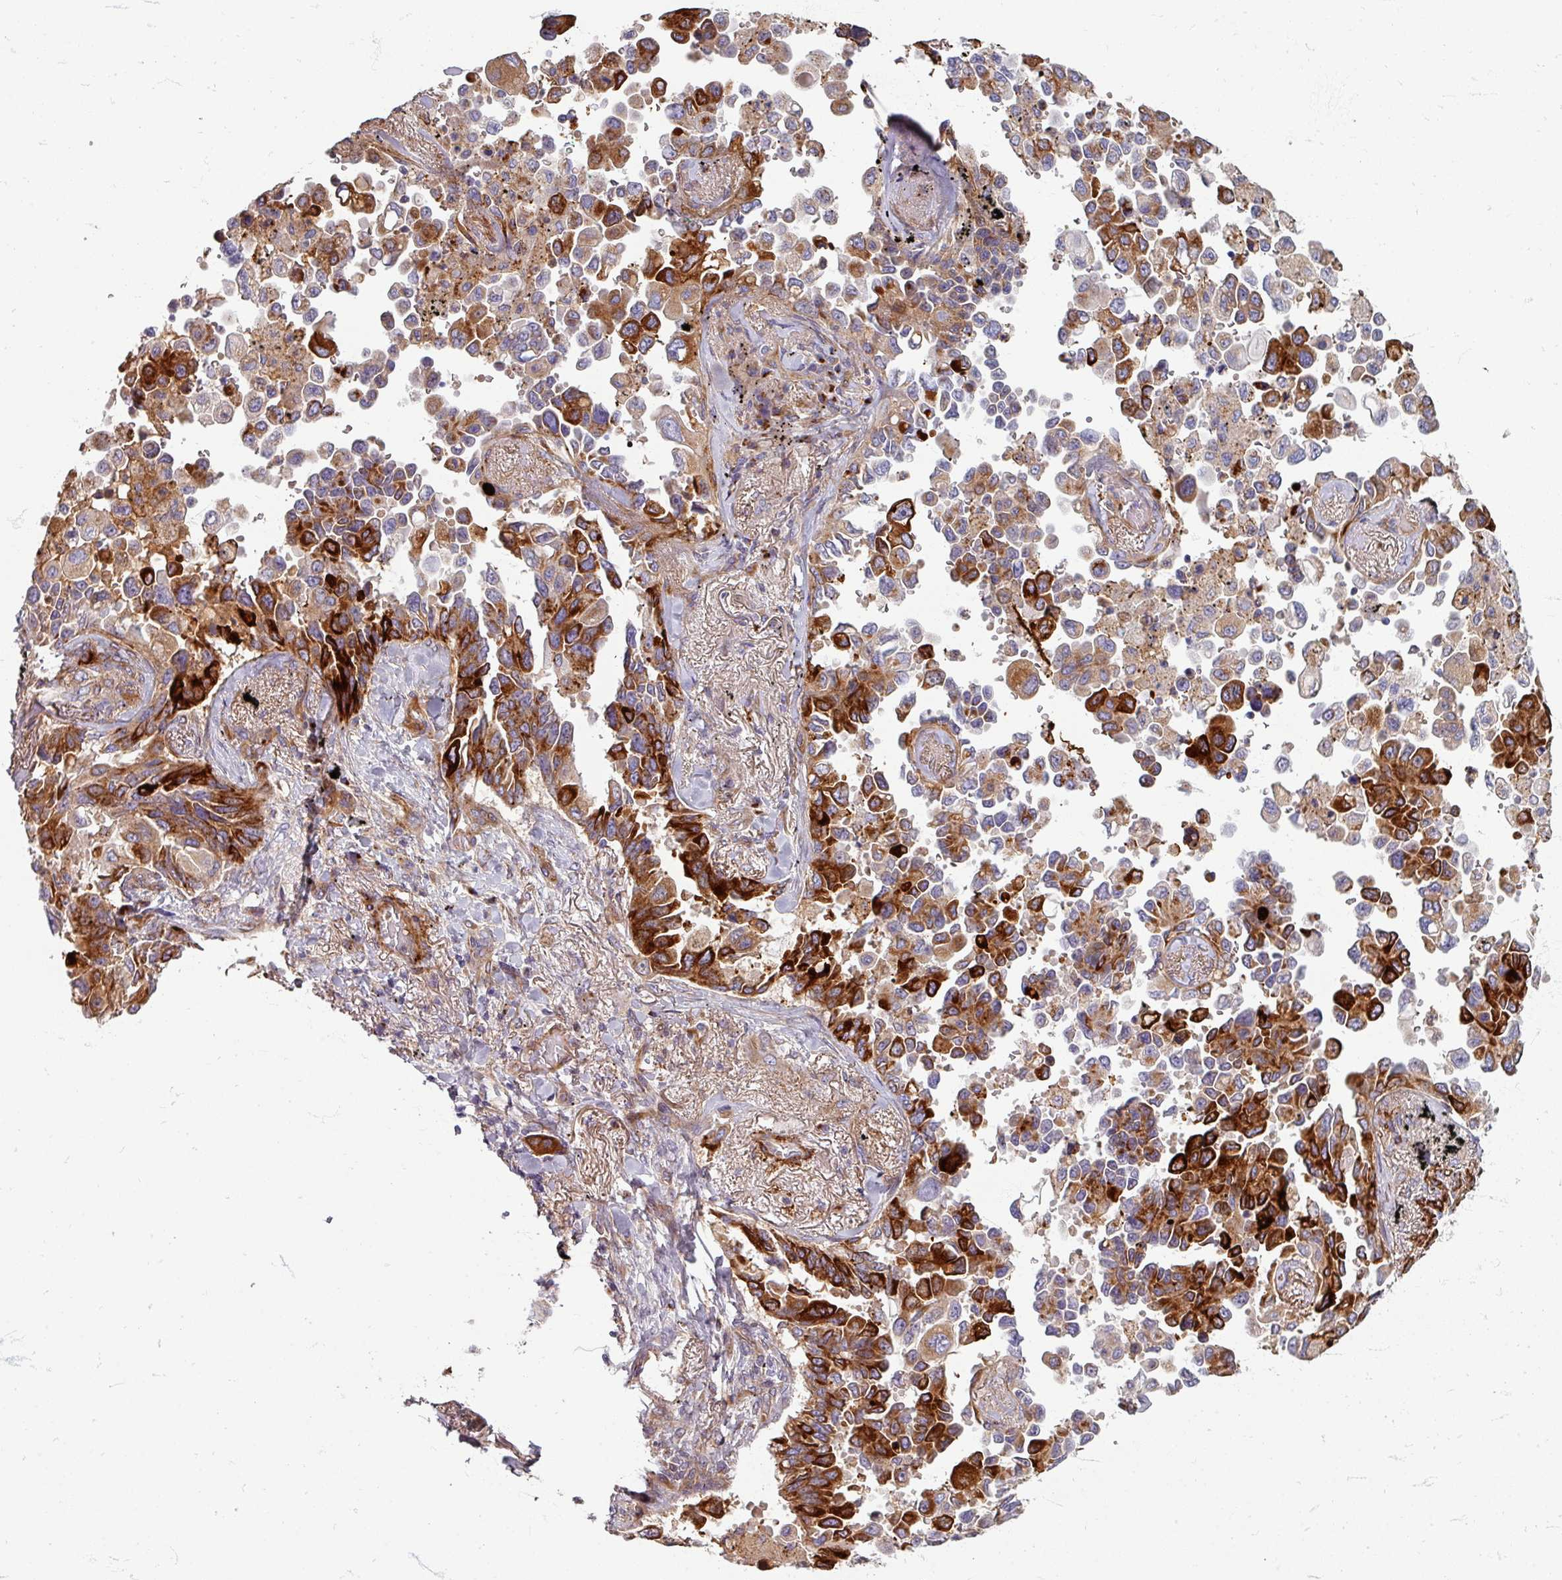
{"staining": {"intensity": "strong", "quantity": "25%-75%", "location": "cytoplasmic/membranous"}, "tissue": "lung cancer", "cell_type": "Tumor cells", "image_type": "cancer", "snomed": [{"axis": "morphology", "description": "Adenocarcinoma, NOS"}, {"axis": "topography", "description": "Lung"}], "caption": "Immunohistochemistry (IHC) photomicrograph of neoplastic tissue: adenocarcinoma (lung) stained using immunohistochemistry exhibits high levels of strong protein expression localized specifically in the cytoplasmic/membranous of tumor cells, appearing as a cytoplasmic/membranous brown color.", "gene": "GABARAPL1", "patient": {"sex": "female", "age": 67}}